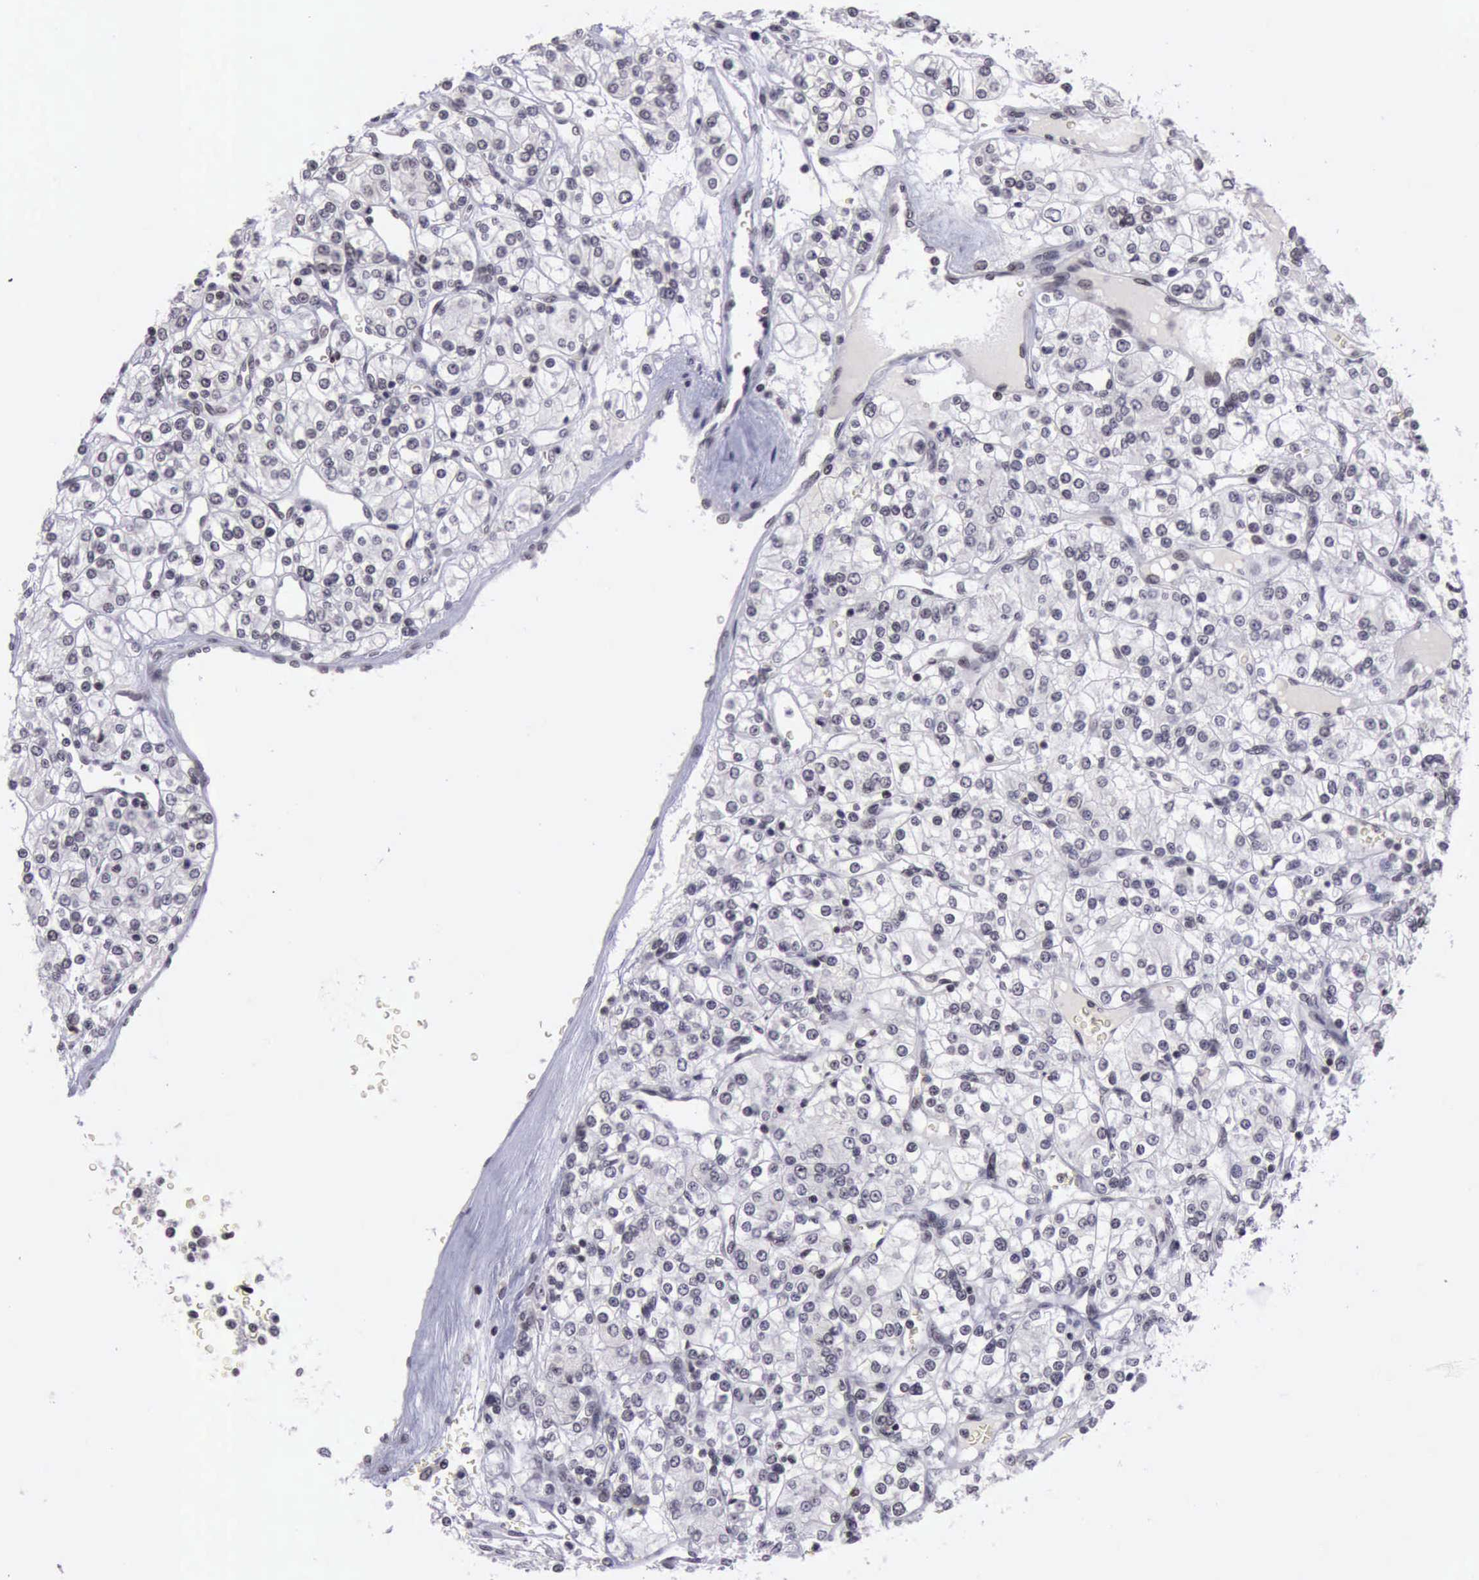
{"staining": {"intensity": "moderate", "quantity": "25%-75%", "location": "nuclear"}, "tissue": "renal cancer", "cell_type": "Tumor cells", "image_type": "cancer", "snomed": [{"axis": "morphology", "description": "Adenocarcinoma, NOS"}, {"axis": "topography", "description": "Kidney"}], "caption": "A micrograph of human renal cancer (adenocarcinoma) stained for a protein reveals moderate nuclear brown staining in tumor cells.", "gene": "YY1", "patient": {"sex": "female", "age": 62}}